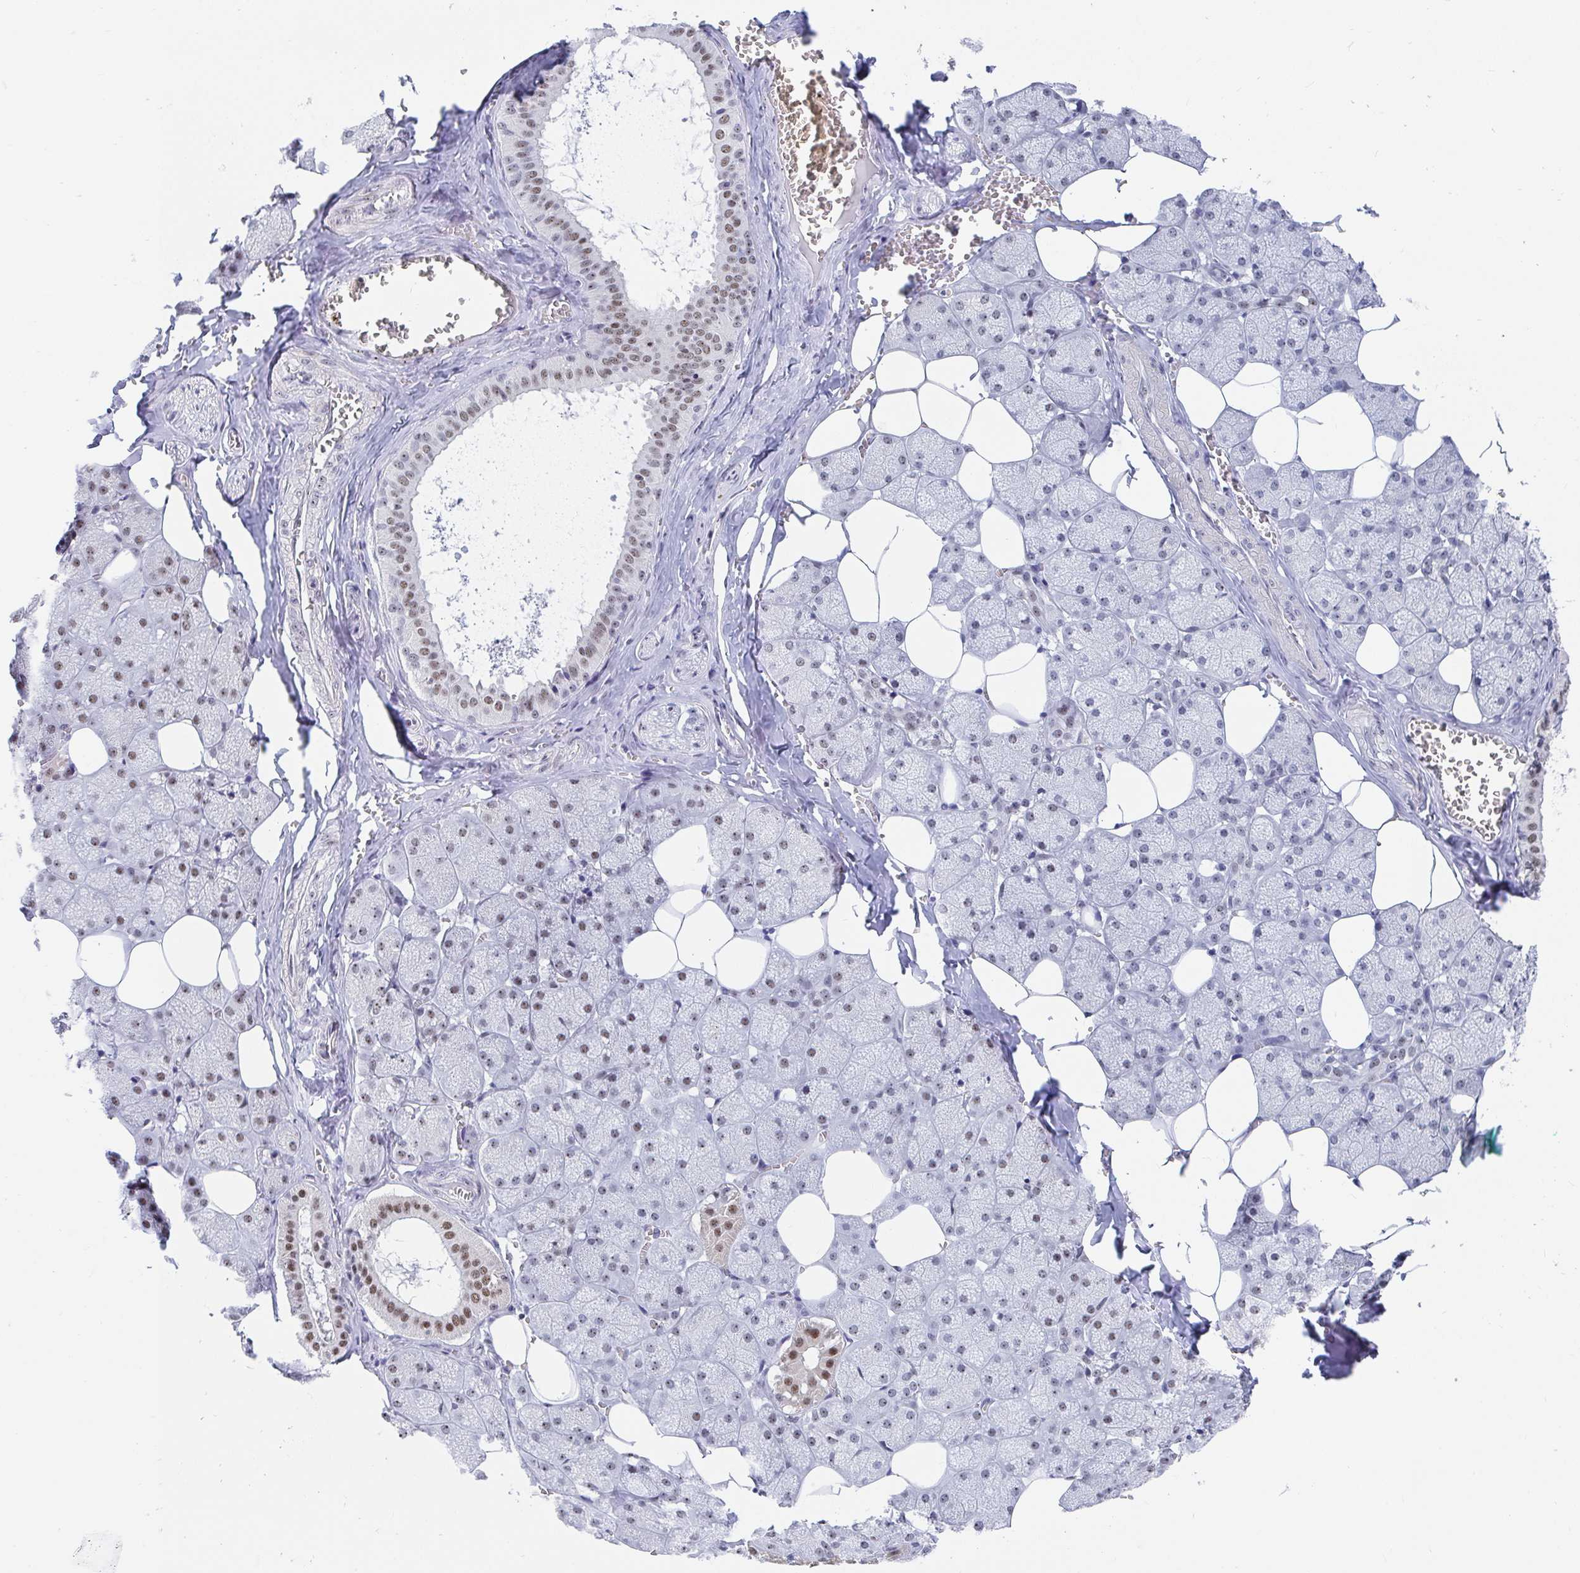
{"staining": {"intensity": "moderate", "quantity": ">75%", "location": "nuclear"}, "tissue": "salivary gland", "cell_type": "Glandular cells", "image_type": "normal", "snomed": [{"axis": "morphology", "description": "Normal tissue, NOS"}, {"axis": "topography", "description": "Salivary gland"}, {"axis": "topography", "description": "Peripheral nerve tissue"}], "caption": "Immunohistochemical staining of unremarkable human salivary gland displays moderate nuclear protein expression in approximately >75% of glandular cells. (brown staining indicates protein expression, while blue staining denotes nuclei).", "gene": "SIRT7", "patient": {"sex": "male", "age": 38}}